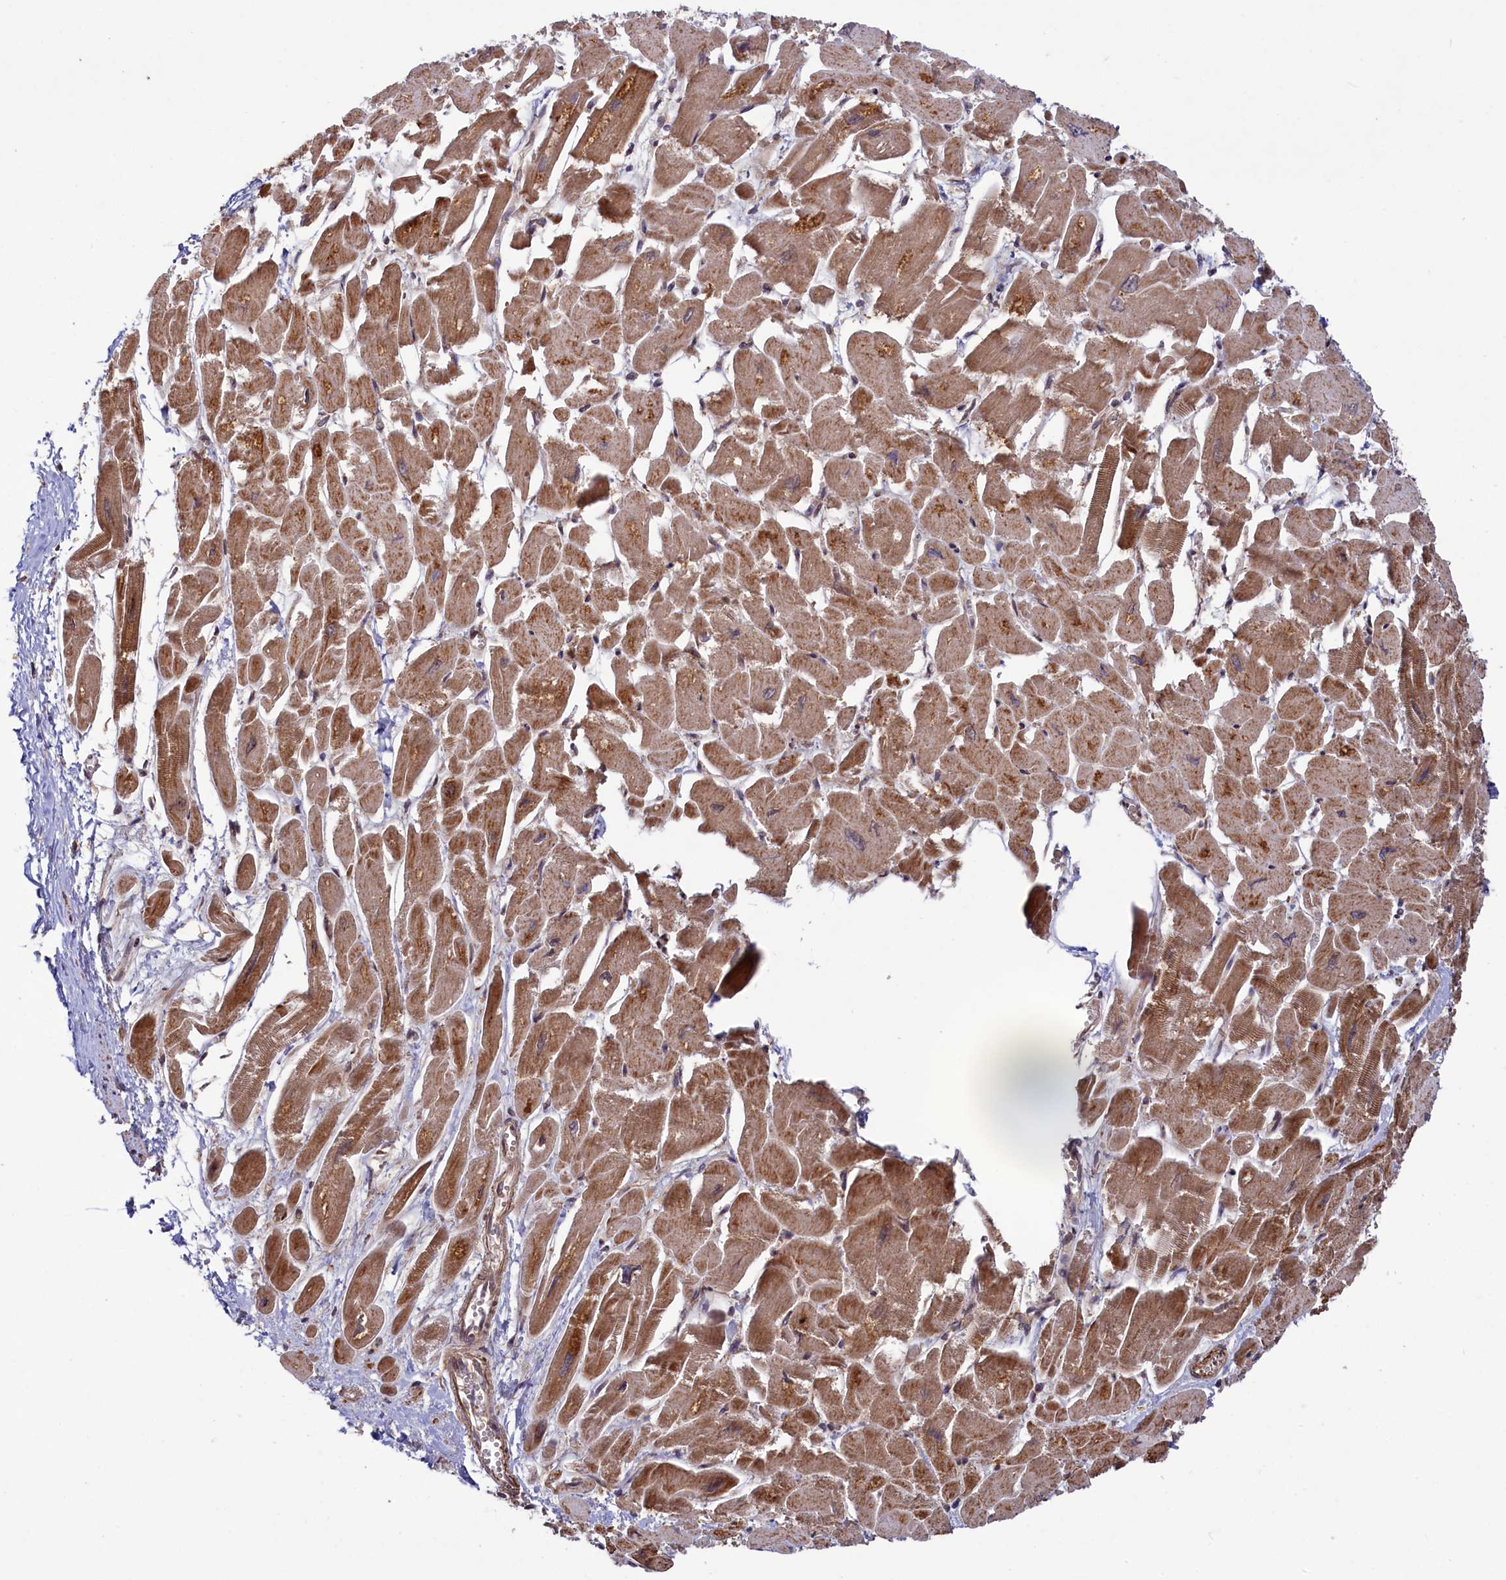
{"staining": {"intensity": "moderate", "quantity": ">75%", "location": "cytoplasmic/membranous,nuclear"}, "tissue": "heart muscle", "cell_type": "Cardiomyocytes", "image_type": "normal", "snomed": [{"axis": "morphology", "description": "Normal tissue, NOS"}, {"axis": "topography", "description": "Heart"}], "caption": "An image of human heart muscle stained for a protein exhibits moderate cytoplasmic/membranous,nuclear brown staining in cardiomyocytes. Using DAB (3,3'-diaminobenzidine) (brown) and hematoxylin (blue) stains, captured at high magnification using brightfield microscopy.", "gene": "NAE1", "patient": {"sex": "male", "age": 54}}